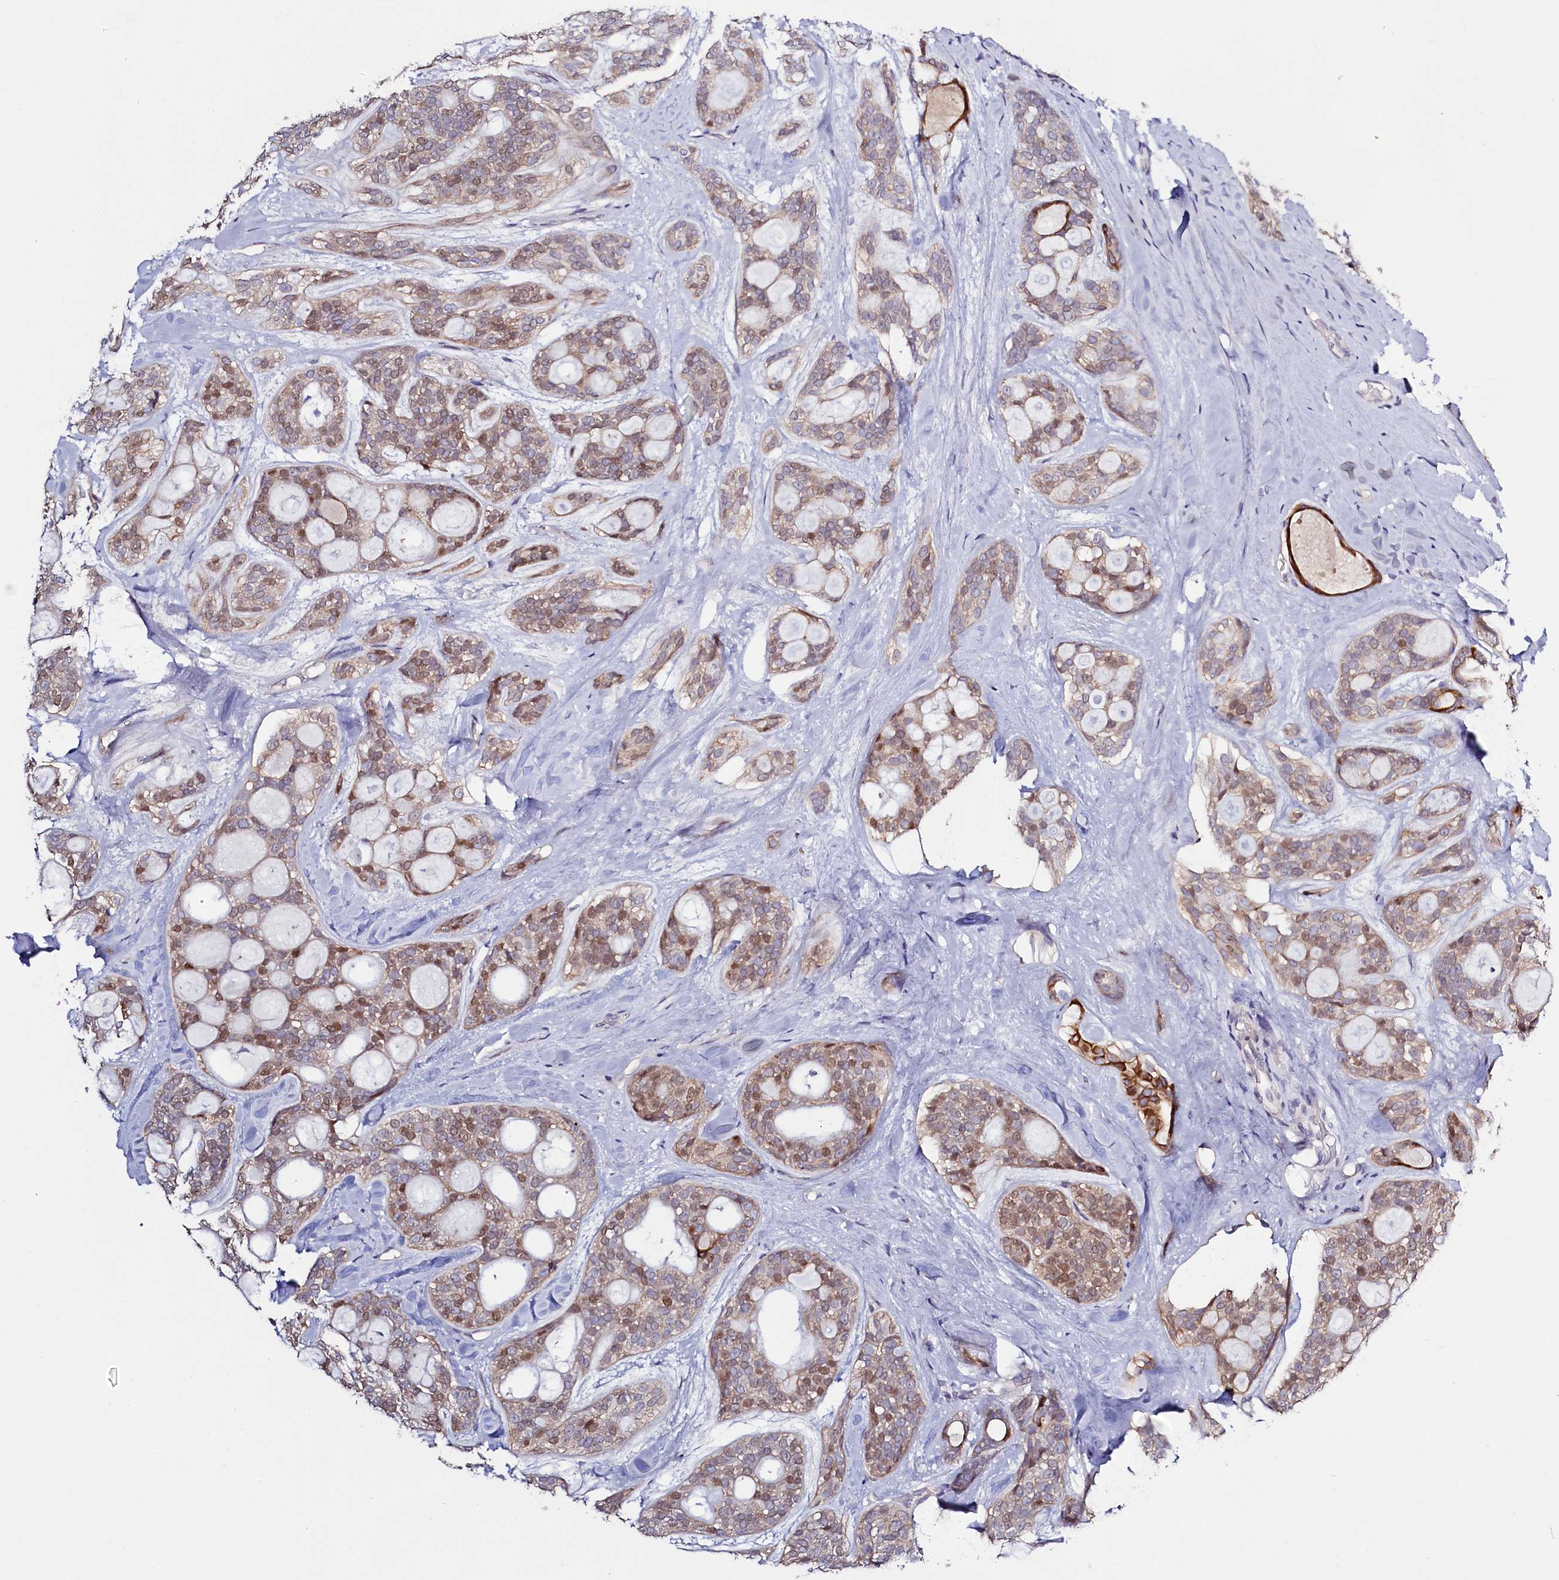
{"staining": {"intensity": "moderate", "quantity": "25%-75%", "location": "cytoplasmic/membranous,nuclear"}, "tissue": "head and neck cancer", "cell_type": "Tumor cells", "image_type": "cancer", "snomed": [{"axis": "morphology", "description": "Adenocarcinoma, NOS"}, {"axis": "topography", "description": "Head-Neck"}], "caption": "Protein analysis of head and neck cancer (adenocarcinoma) tissue reveals moderate cytoplasmic/membranous and nuclear expression in approximately 25%-75% of tumor cells.", "gene": "PDE6D", "patient": {"sex": "male", "age": 66}}